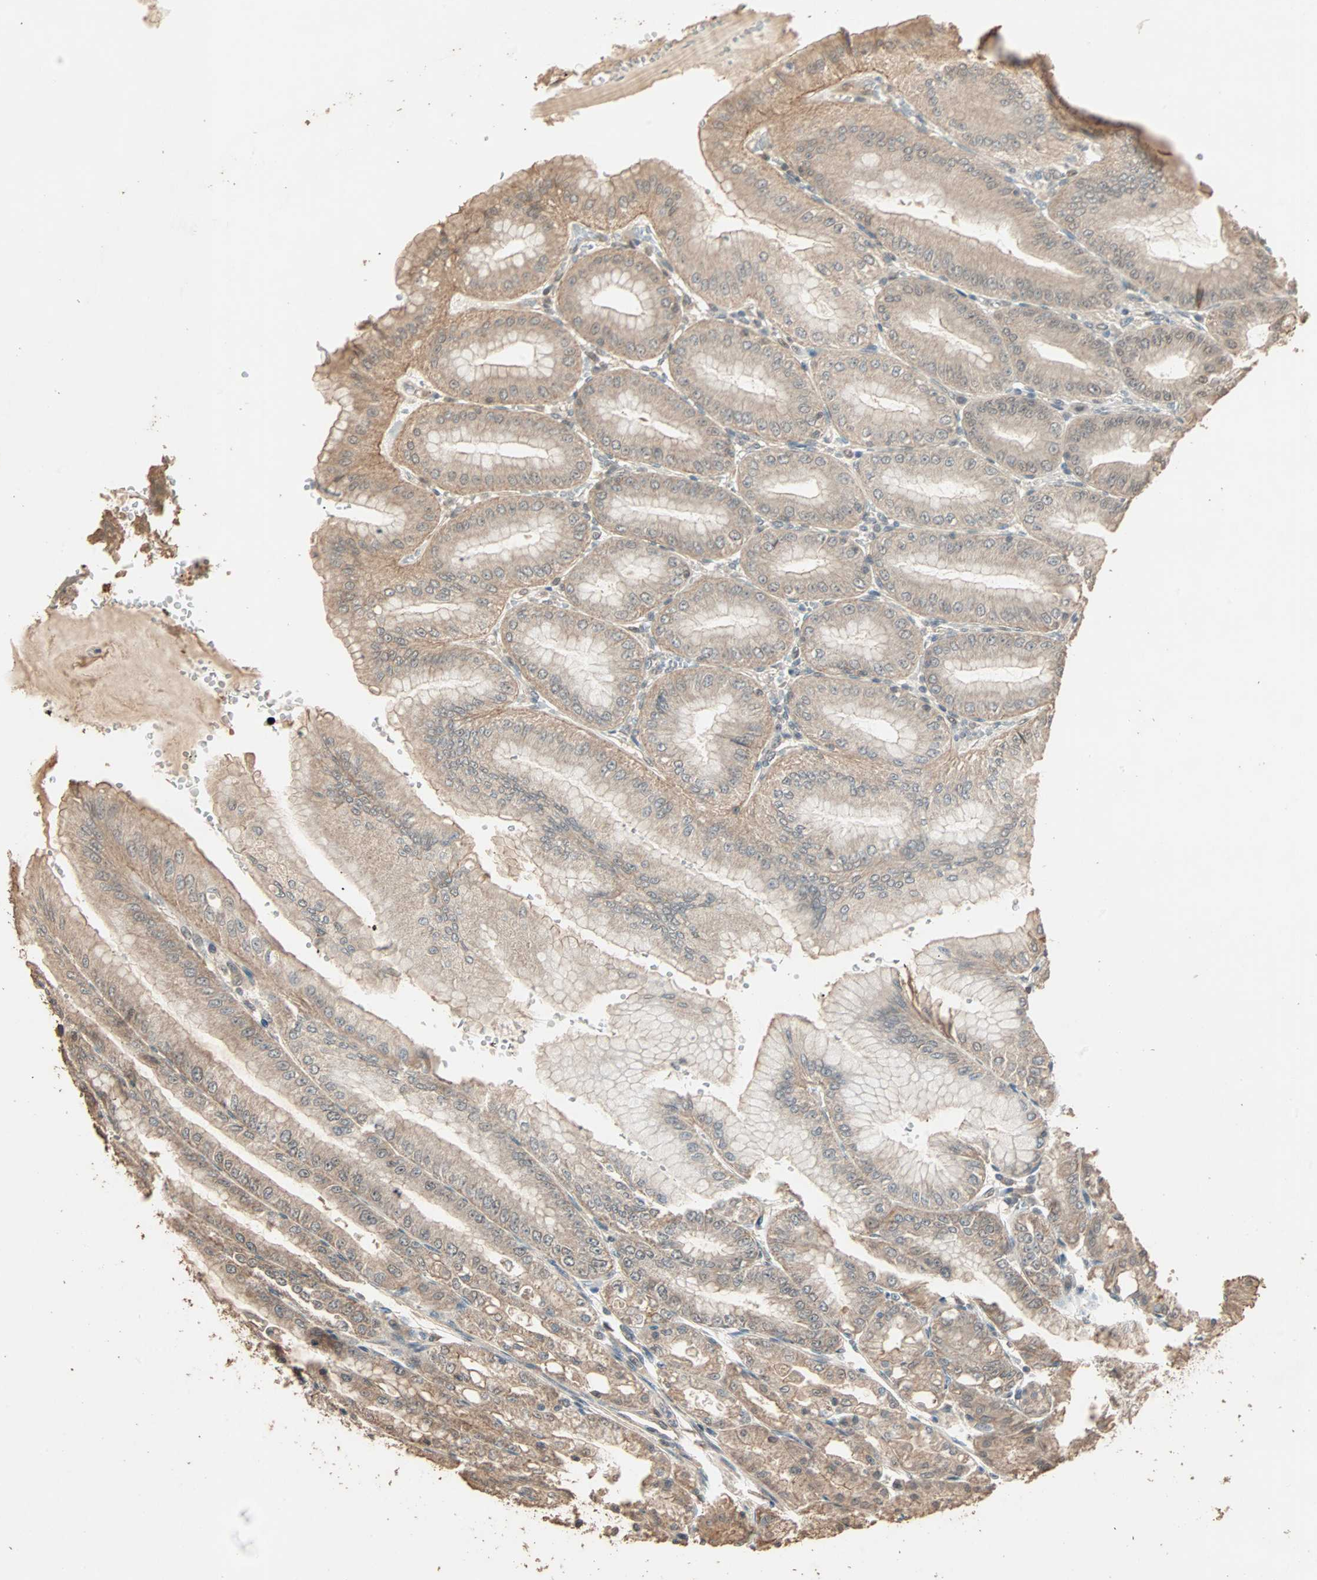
{"staining": {"intensity": "moderate", "quantity": ">75%", "location": "cytoplasmic/membranous"}, "tissue": "stomach", "cell_type": "Glandular cells", "image_type": "normal", "snomed": [{"axis": "morphology", "description": "Normal tissue, NOS"}, {"axis": "topography", "description": "Stomach, lower"}], "caption": "This is a micrograph of immunohistochemistry staining of normal stomach, which shows moderate positivity in the cytoplasmic/membranous of glandular cells.", "gene": "ZBTB33", "patient": {"sex": "male", "age": 71}}